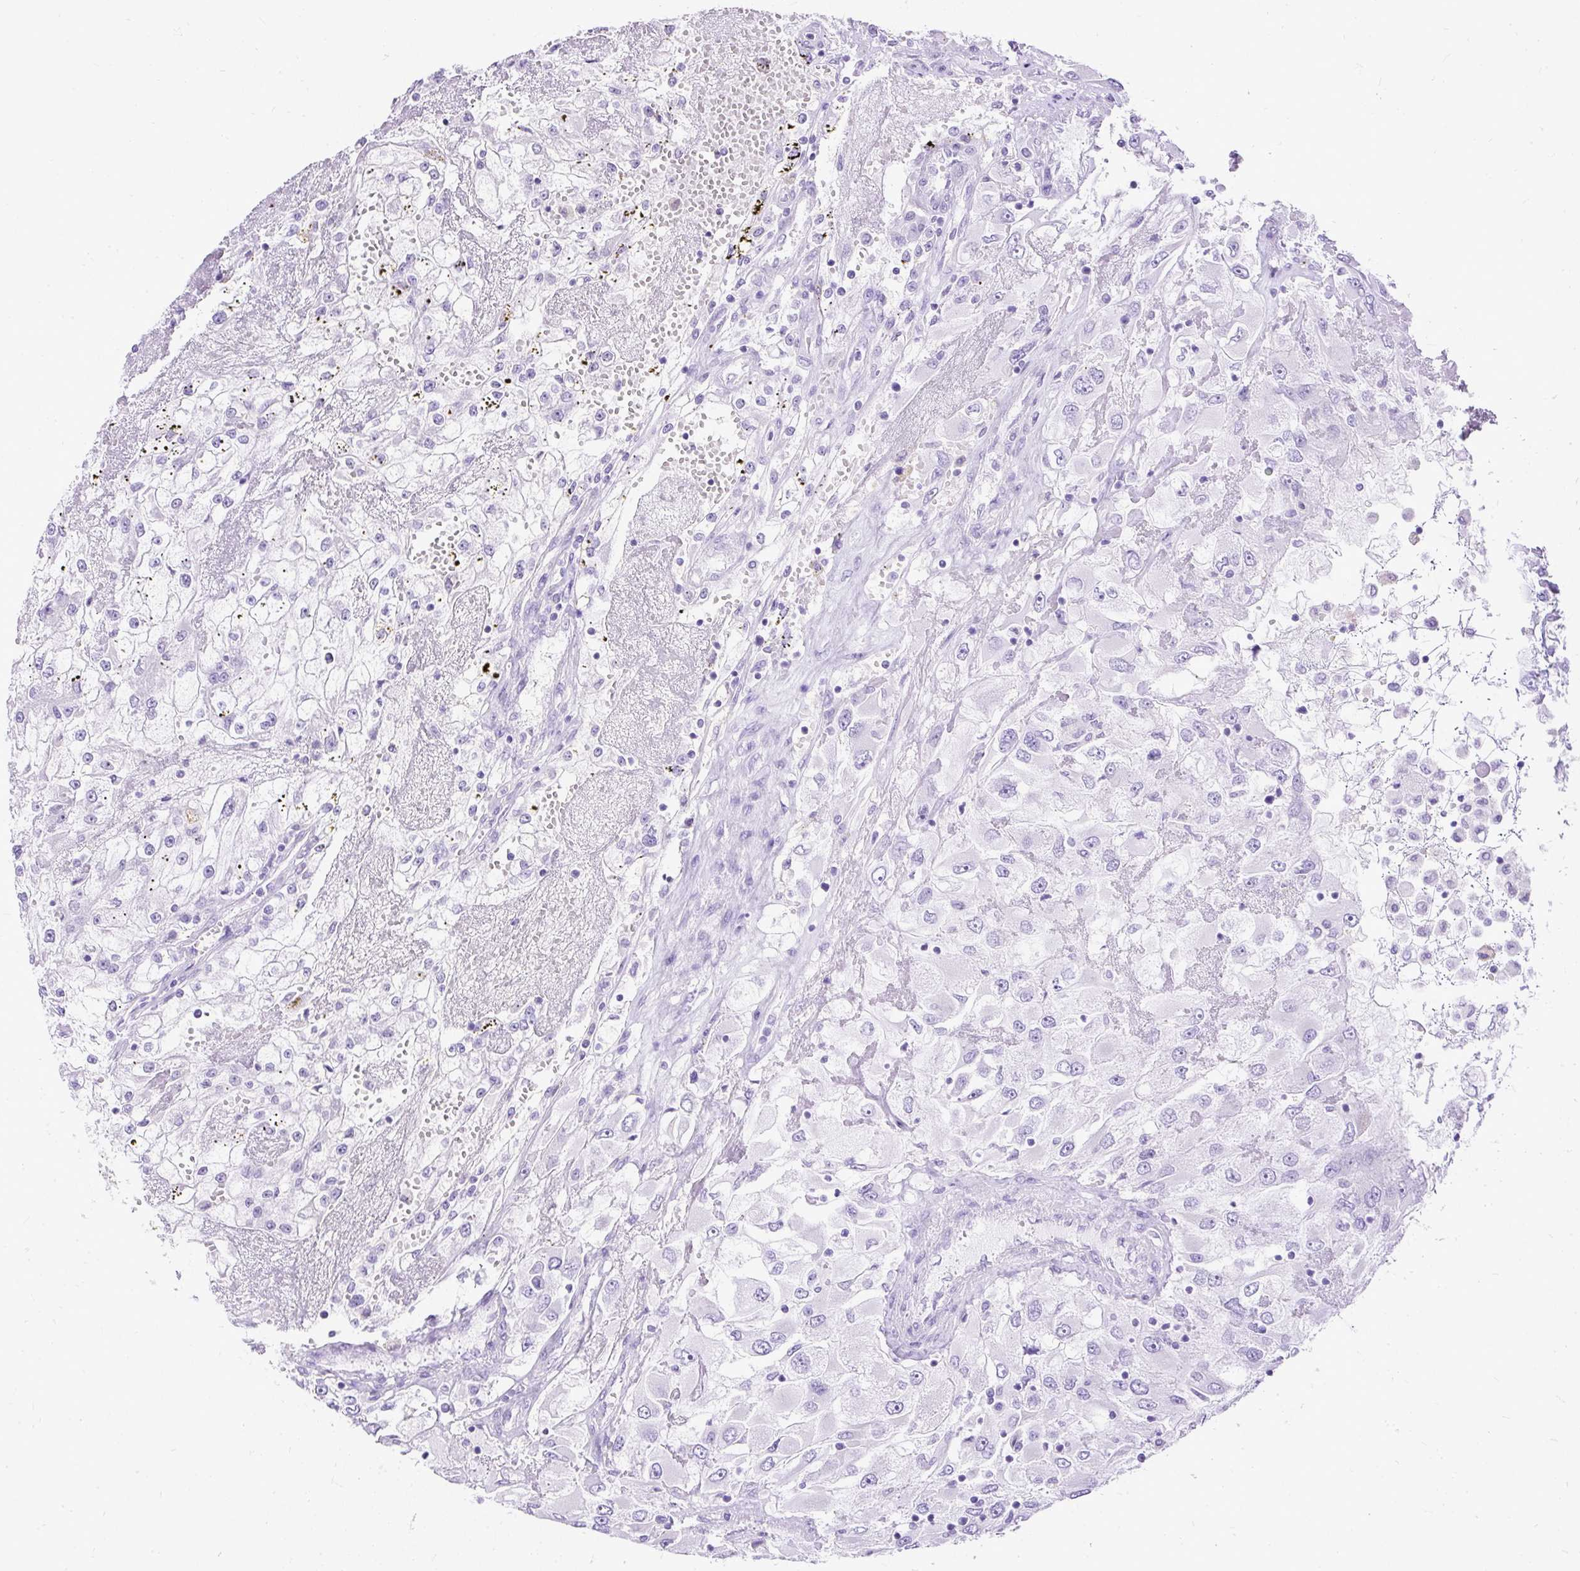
{"staining": {"intensity": "negative", "quantity": "none", "location": "none"}, "tissue": "renal cancer", "cell_type": "Tumor cells", "image_type": "cancer", "snomed": [{"axis": "morphology", "description": "Adenocarcinoma, NOS"}, {"axis": "topography", "description": "Kidney"}], "caption": "Immunohistochemical staining of human renal adenocarcinoma displays no significant staining in tumor cells.", "gene": "HEY1", "patient": {"sex": "female", "age": 52}}